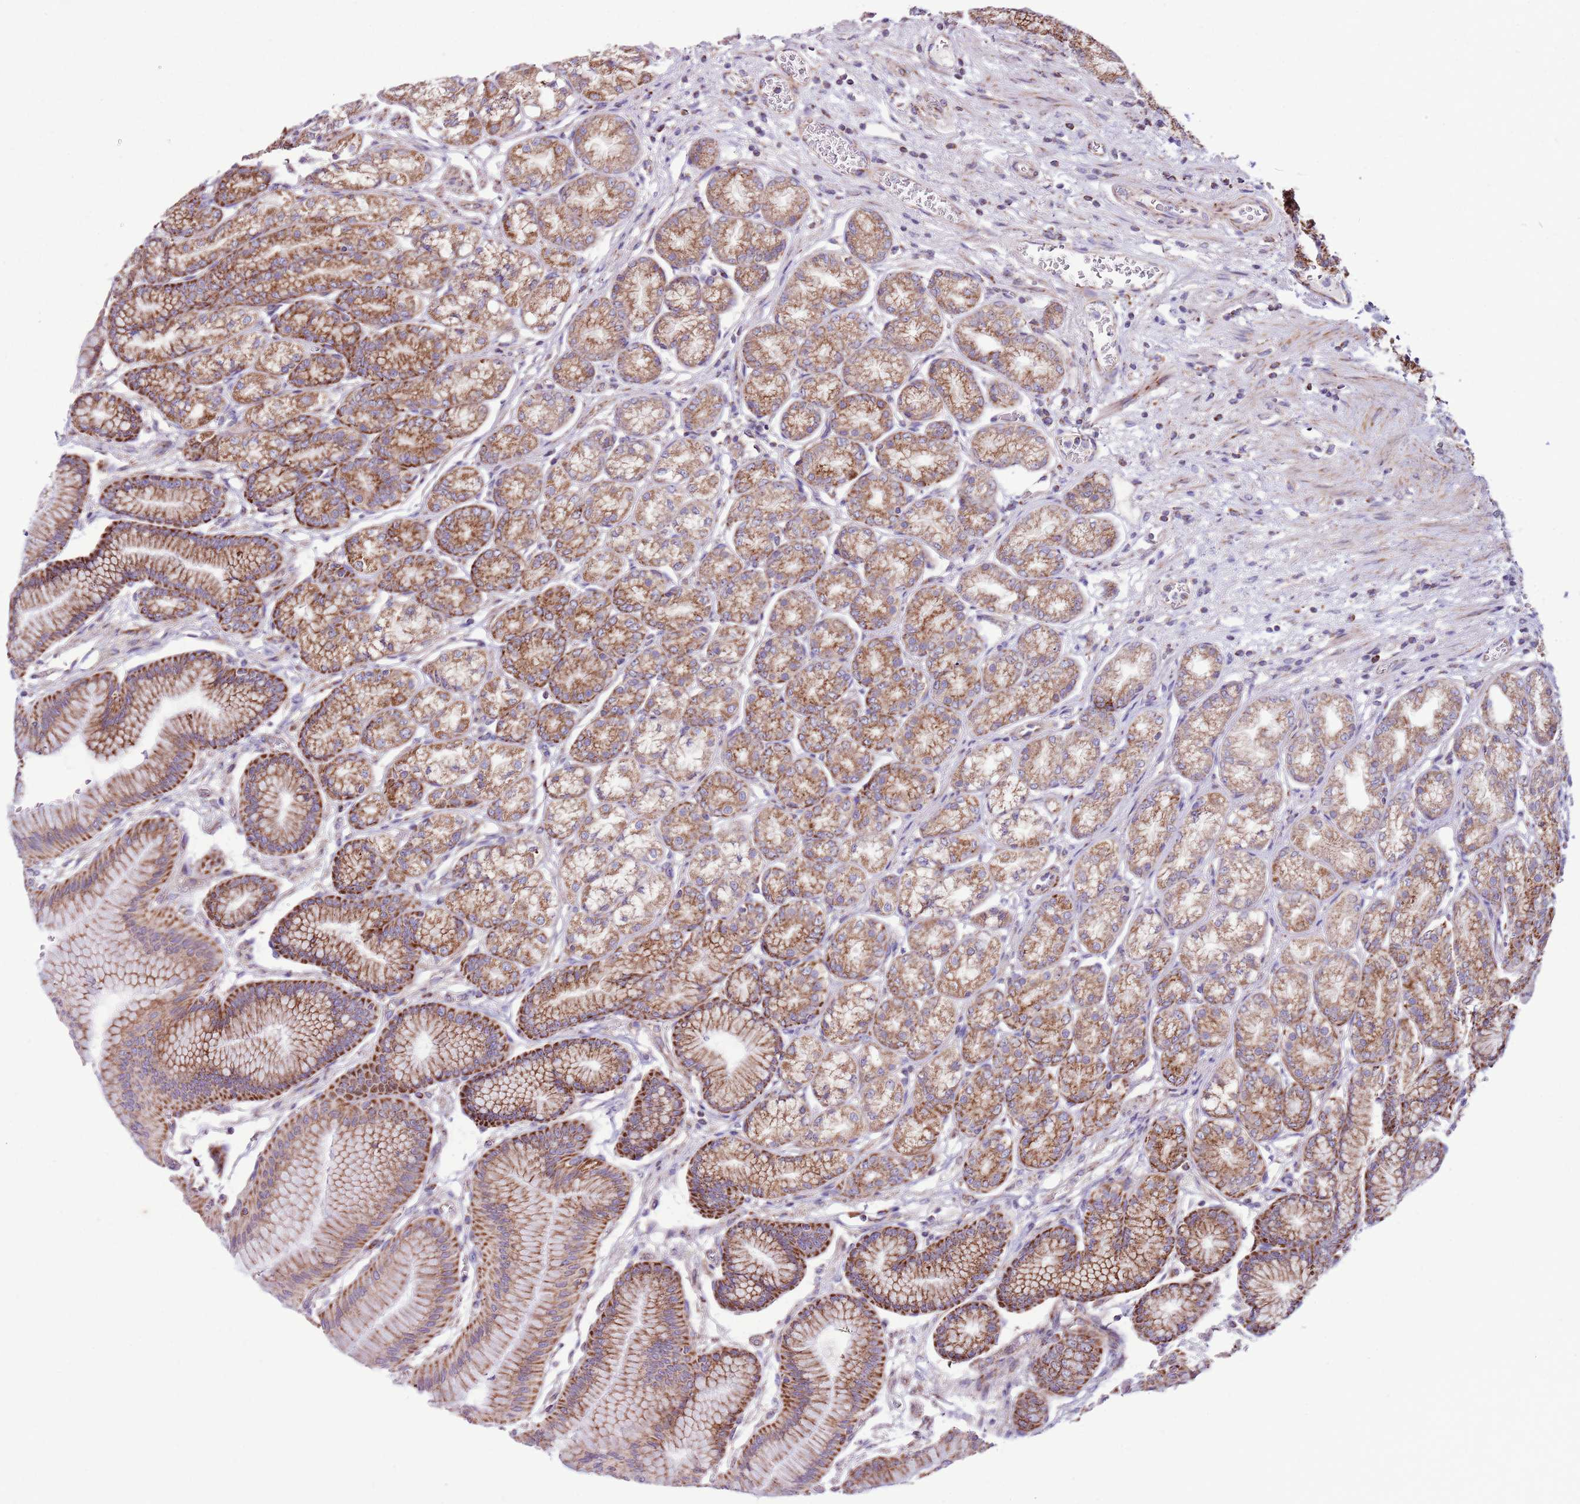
{"staining": {"intensity": "strong", "quantity": ">75%", "location": "cytoplasmic/membranous"}, "tissue": "stomach", "cell_type": "Glandular cells", "image_type": "normal", "snomed": [{"axis": "morphology", "description": "Normal tissue, NOS"}, {"axis": "morphology", "description": "Adenocarcinoma, NOS"}, {"axis": "morphology", "description": "Adenocarcinoma, High grade"}, {"axis": "topography", "description": "Stomach, upper"}, {"axis": "topography", "description": "Stomach"}], "caption": "DAB (3,3'-diaminobenzidine) immunohistochemical staining of unremarkable stomach displays strong cytoplasmic/membranous protein expression in approximately >75% of glandular cells.", "gene": "HECTD4", "patient": {"sex": "female", "age": 65}}